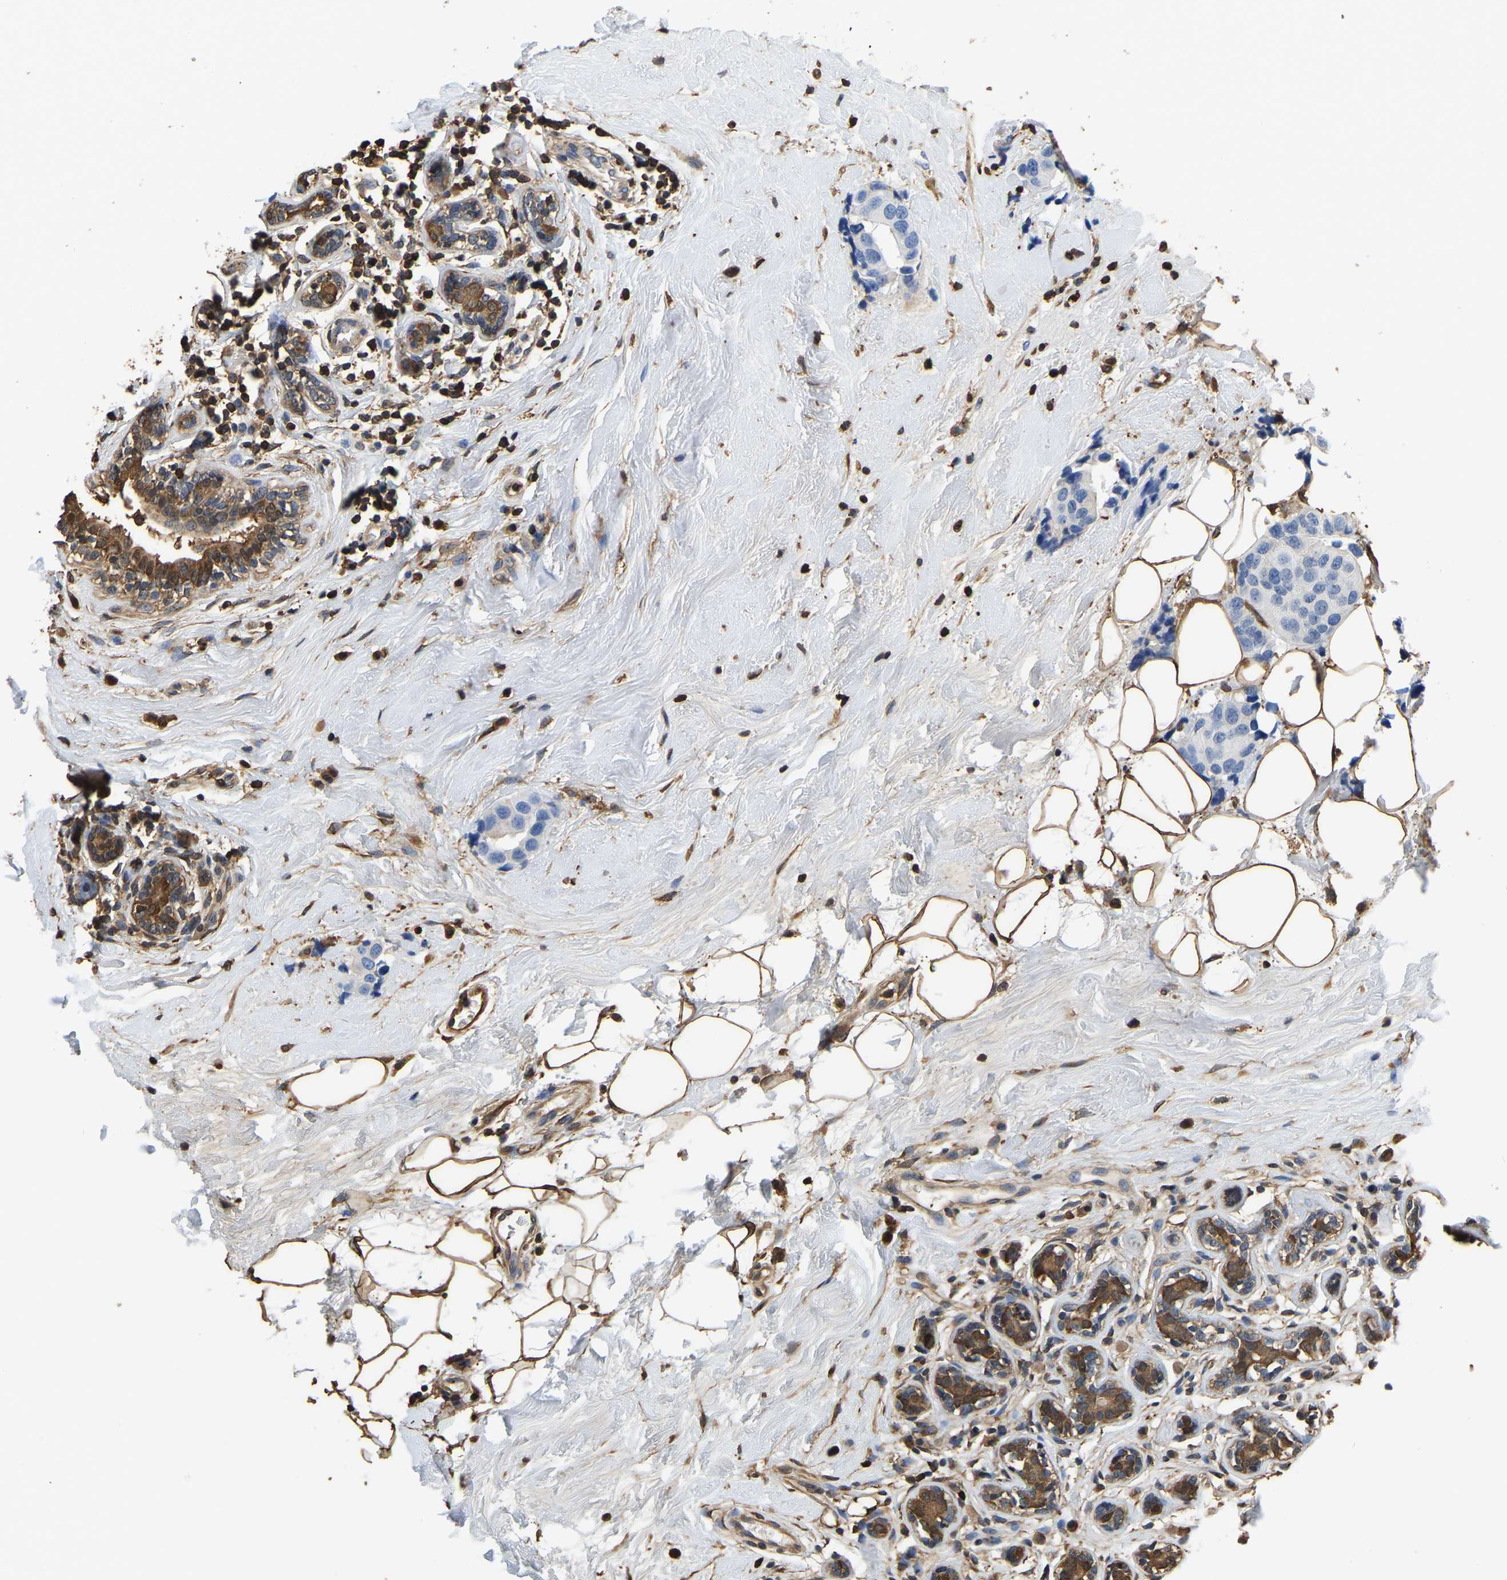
{"staining": {"intensity": "negative", "quantity": "none", "location": "none"}, "tissue": "breast cancer", "cell_type": "Tumor cells", "image_type": "cancer", "snomed": [{"axis": "morphology", "description": "Normal tissue, NOS"}, {"axis": "morphology", "description": "Duct carcinoma"}, {"axis": "topography", "description": "Breast"}], "caption": "An immunohistochemistry (IHC) photomicrograph of breast cancer is shown. There is no staining in tumor cells of breast cancer.", "gene": "LDHB", "patient": {"sex": "female", "age": 39}}